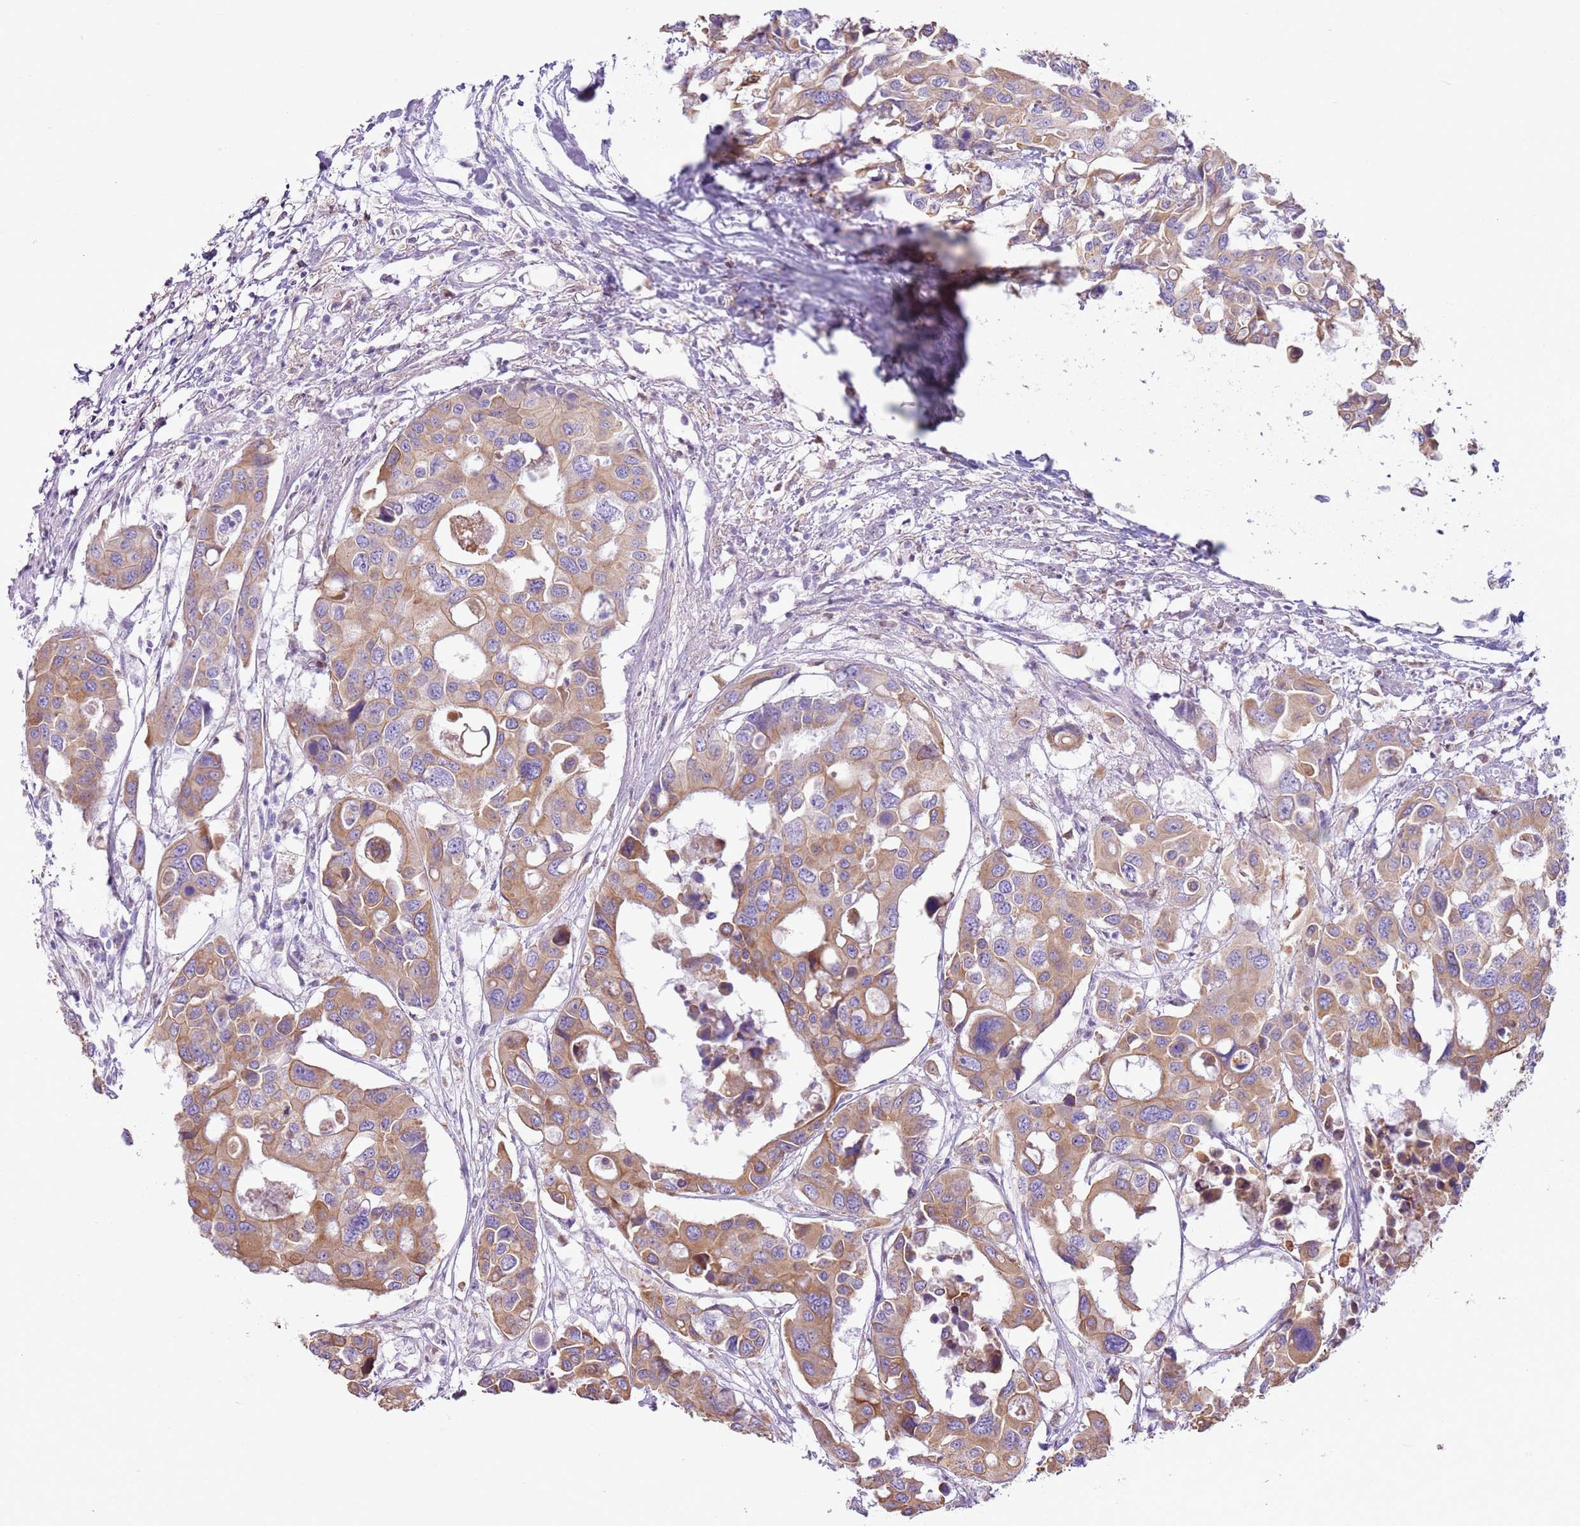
{"staining": {"intensity": "moderate", "quantity": ">75%", "location": "cytoplasmic/membranous"}, "tissue": "colorectal cancer", "cell_type": "Tumor cells", "image_type": "cancer", "snomed": [{"axis": "morphology", "description": "Adenocarcinoma, NOS"}, {"axis": "topography", "description": "Colon"}], "caption": "Protein staining of colorectal cancer tissue displays moderate cytoplasmic/membranous positivity in approximately >75% of tumor cells.", "gene": "OAF", "patient": {"sex": "male", "age": 77}}